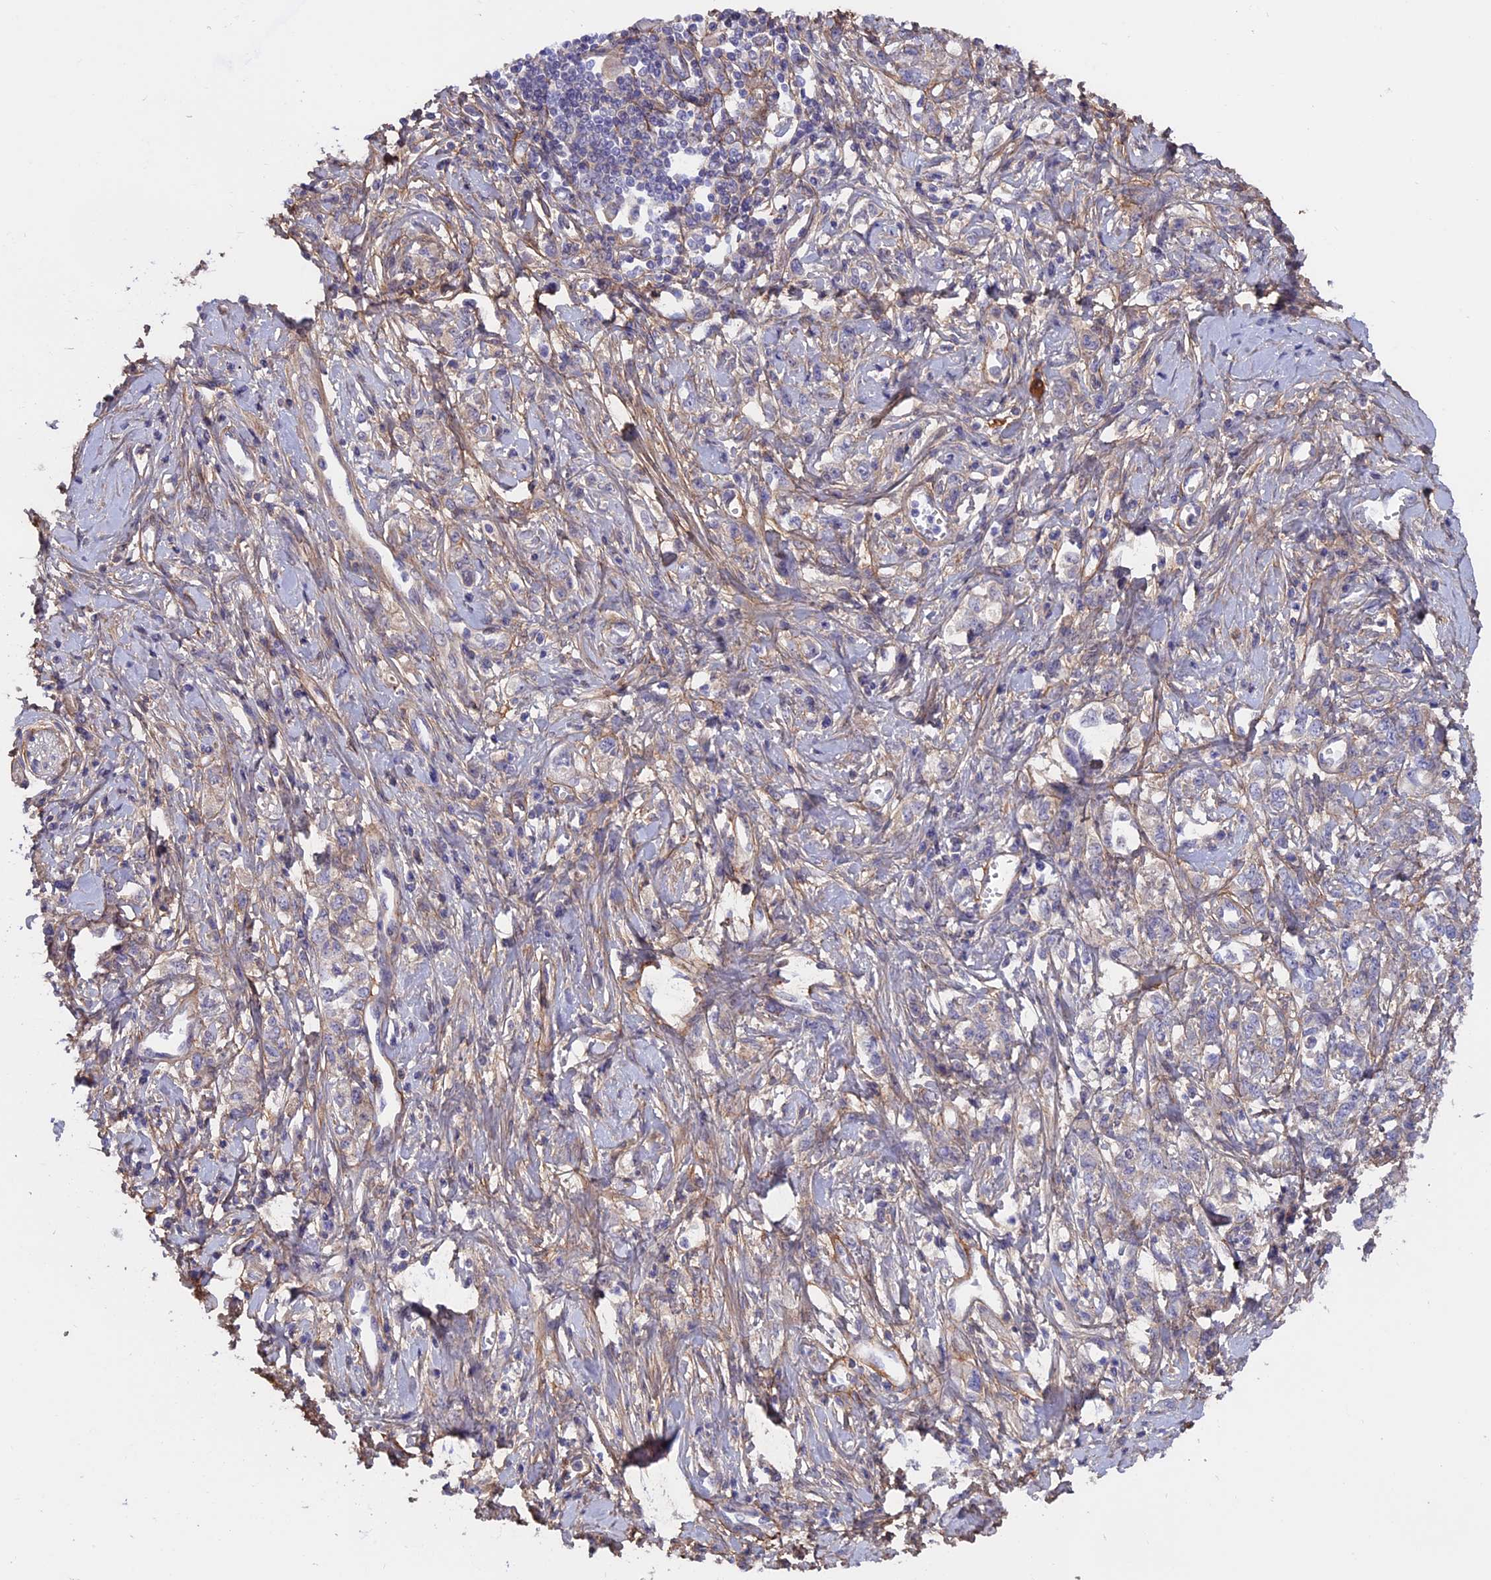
{"staining": {"intensity": "weak", "quantity": "<25%", "location": "cytoplasmic/membranous"}, "tissue": "stomach cancer", "cell_type": "Tumor cells", "image_type": "cancer", "snomed": [{"axis": "morphology", "description": "Adenocarcinoma, NOS"}, {"axis": "topography", "description": "Stomach"}], "caption": "Immunohistochemistry (IHC) of human stomach cancer reveals no expression in tumor cells. (Brightfield microscopy of DAB IHC at high magnification).", "gene": "COL4A3", "patient": {"sex": "female", "age": 76}}